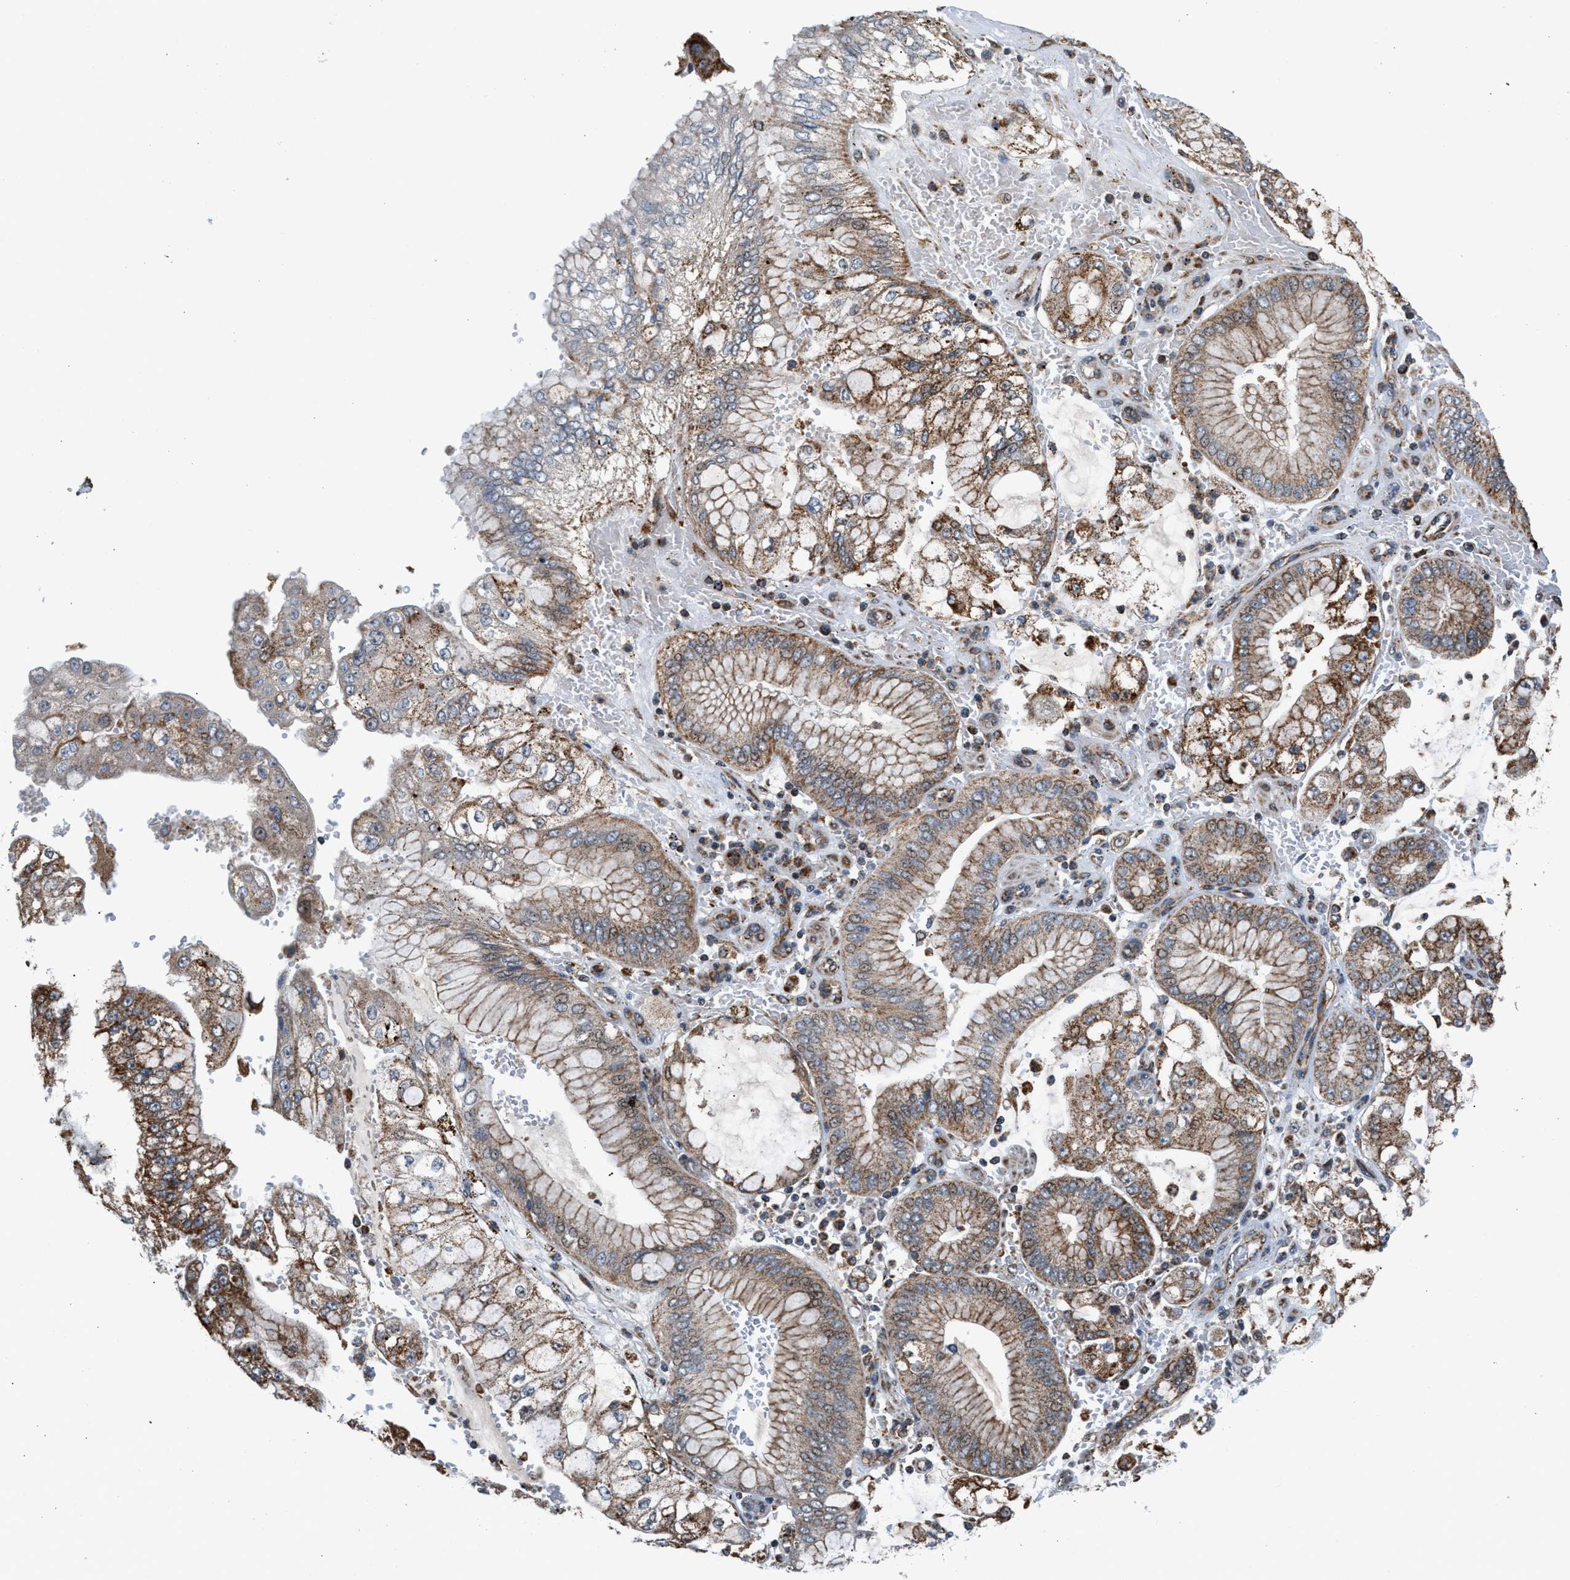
{"staining": {"intensity": "moderate", "quantity": ">75%", "location": "cytoplasmic/membranous"}, "tissue": "stomach cancer", "cell_type": "Tumor cells", "image_type": "cancer", "snomed": [{"axis": "morphology", "description": "Adenocarcinoma, NOS"}, {"axis": "topography", "description": "Stomach"}], "caption": "A brown stain highlights moderate cytoplasmic/membranous staining of a protein in human stomach cancer tumor cells.", "gene": "SGSM2", "patient": {"sex": "male", "age": 76}}